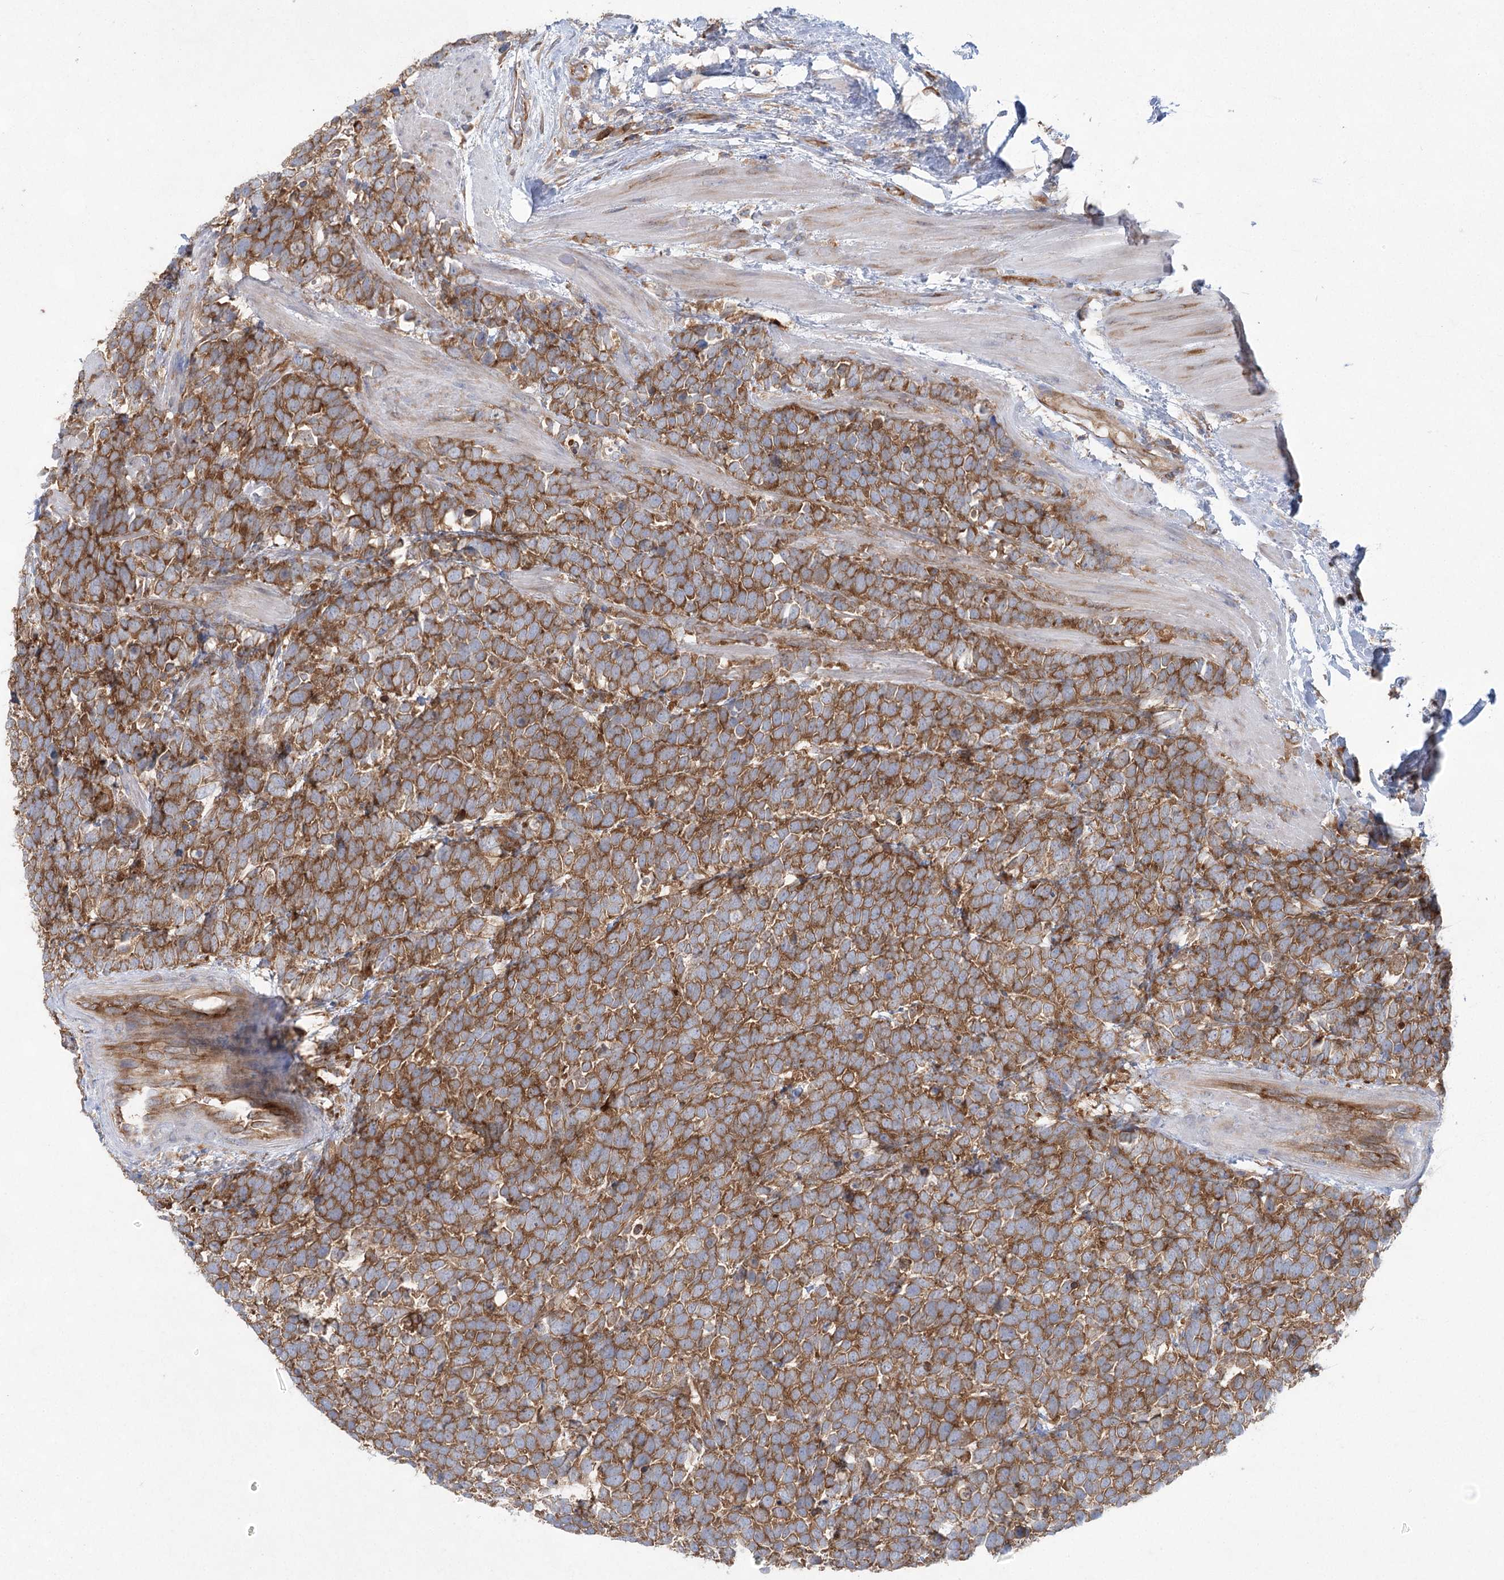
{"staining": {"intensity": "strong", "quantity": ">75%", "location": "cytoplasmic/membranous"}, "tissue": "urothelial cancer", "cell_type": "Tumor cells", "image_type": "cancer", "snomed": [{"axis": "morphology", "description": "Urothelial carcinoma, High grade"}, {"axis": "topography", "description": "Urinary bladder"}], "caption": "Immunohistochemistry photomicrograph of human high-grade urothelial carcinoma stained for a protein (brown), which demonstrates high levels of strong cytoplasmic/membranous positivity in about >75% of tumor cells.", "gene": "EIF3A", "patient": {"sex": "female", "age": 82}}